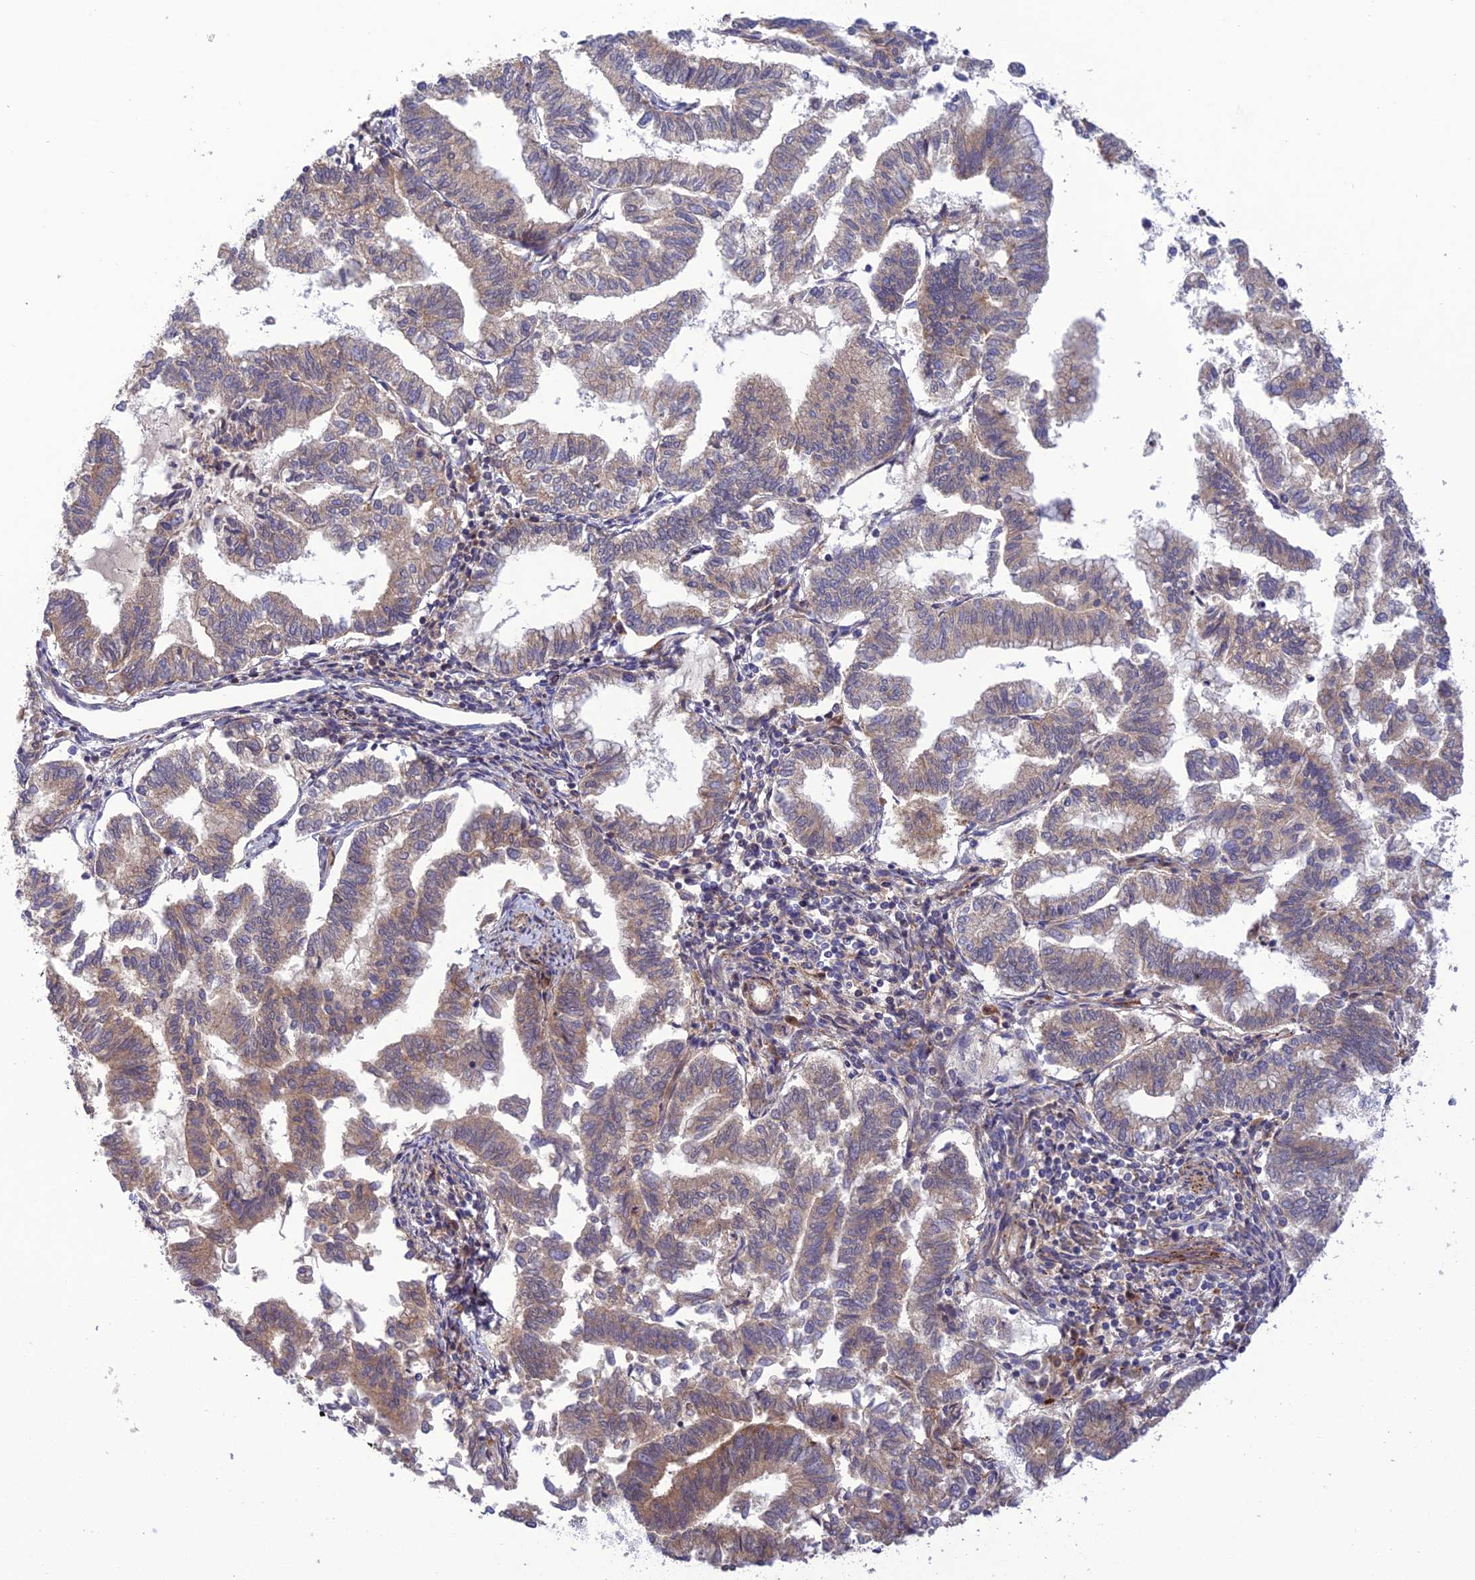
{"staining": {"intensity": "moderate", "quantity": "<25%", "location": "cytoplasmic/membranous"}, "tissue": "endometrial cancer", "cell_type": "Tumor cells", "image_type": "cancer", "snomed": [{"axis": "morphology", "description": "Adenocarcinoma, NOS"}, {"axis": "topography", "description": "Endometrium"}], "caption": "Immunohistochemistry of human endometrial adenocarcinoma reveals low levels of moderate cytoplasmic/membranous expression in about <25% of tumor cells.", "gene": "UROS", "patient": {"sex": "female", "age": 79}}